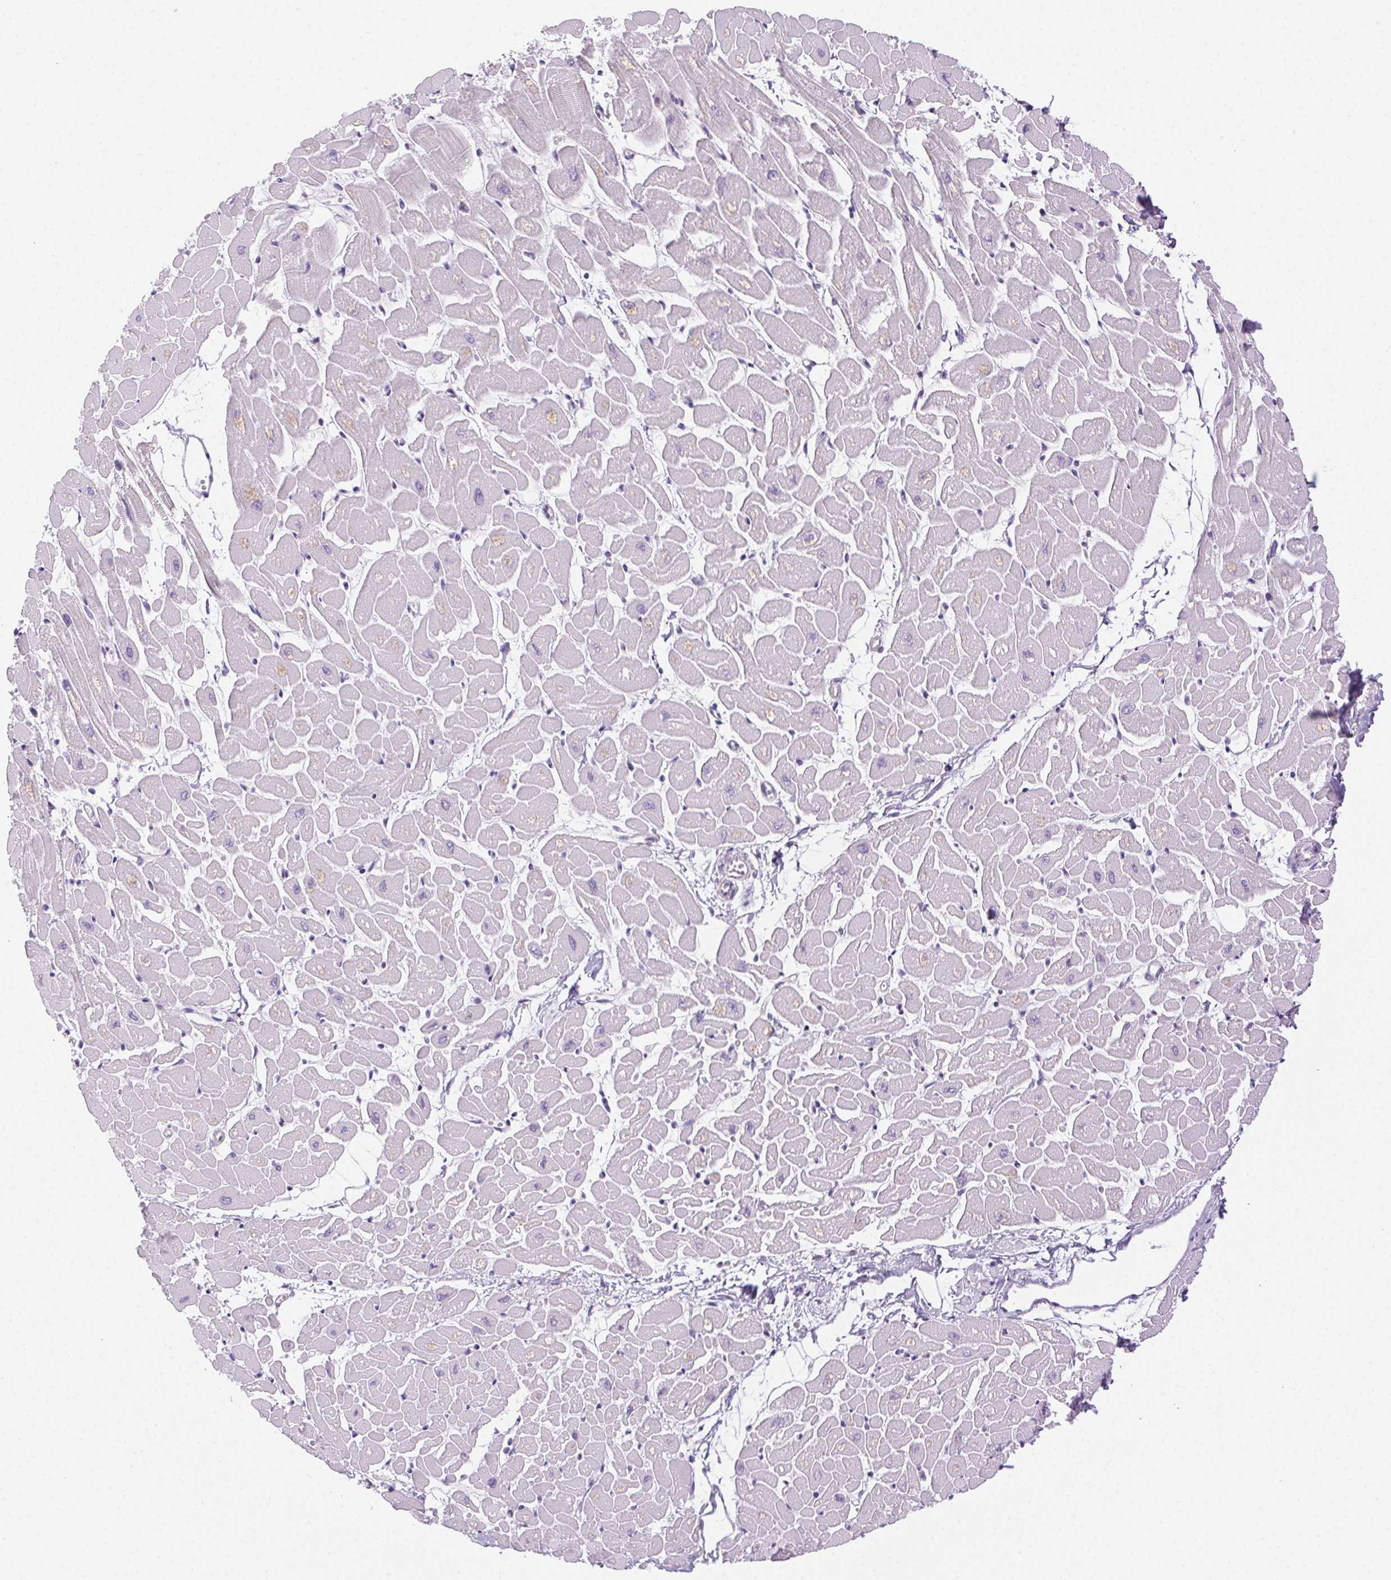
{"staining": {"intensity": "negative", "quantity": "none", "location": "none"}, "tissue": "heart muscle", "cell_type": "Cardiomyocytes", "image_type": "normal", "snomed": [{"axis": "morphology", "description": "Normal tissue, NOS"}, {"axis": "topography", "description": "Heart"}], "caption": "An IHC photomicrograph of normal heart muscle is shown. There is no staining in cardiomyocytes of heart muscle.", "gene": "TMEM45A", "patient": {"sex": "male", "age": 57}}